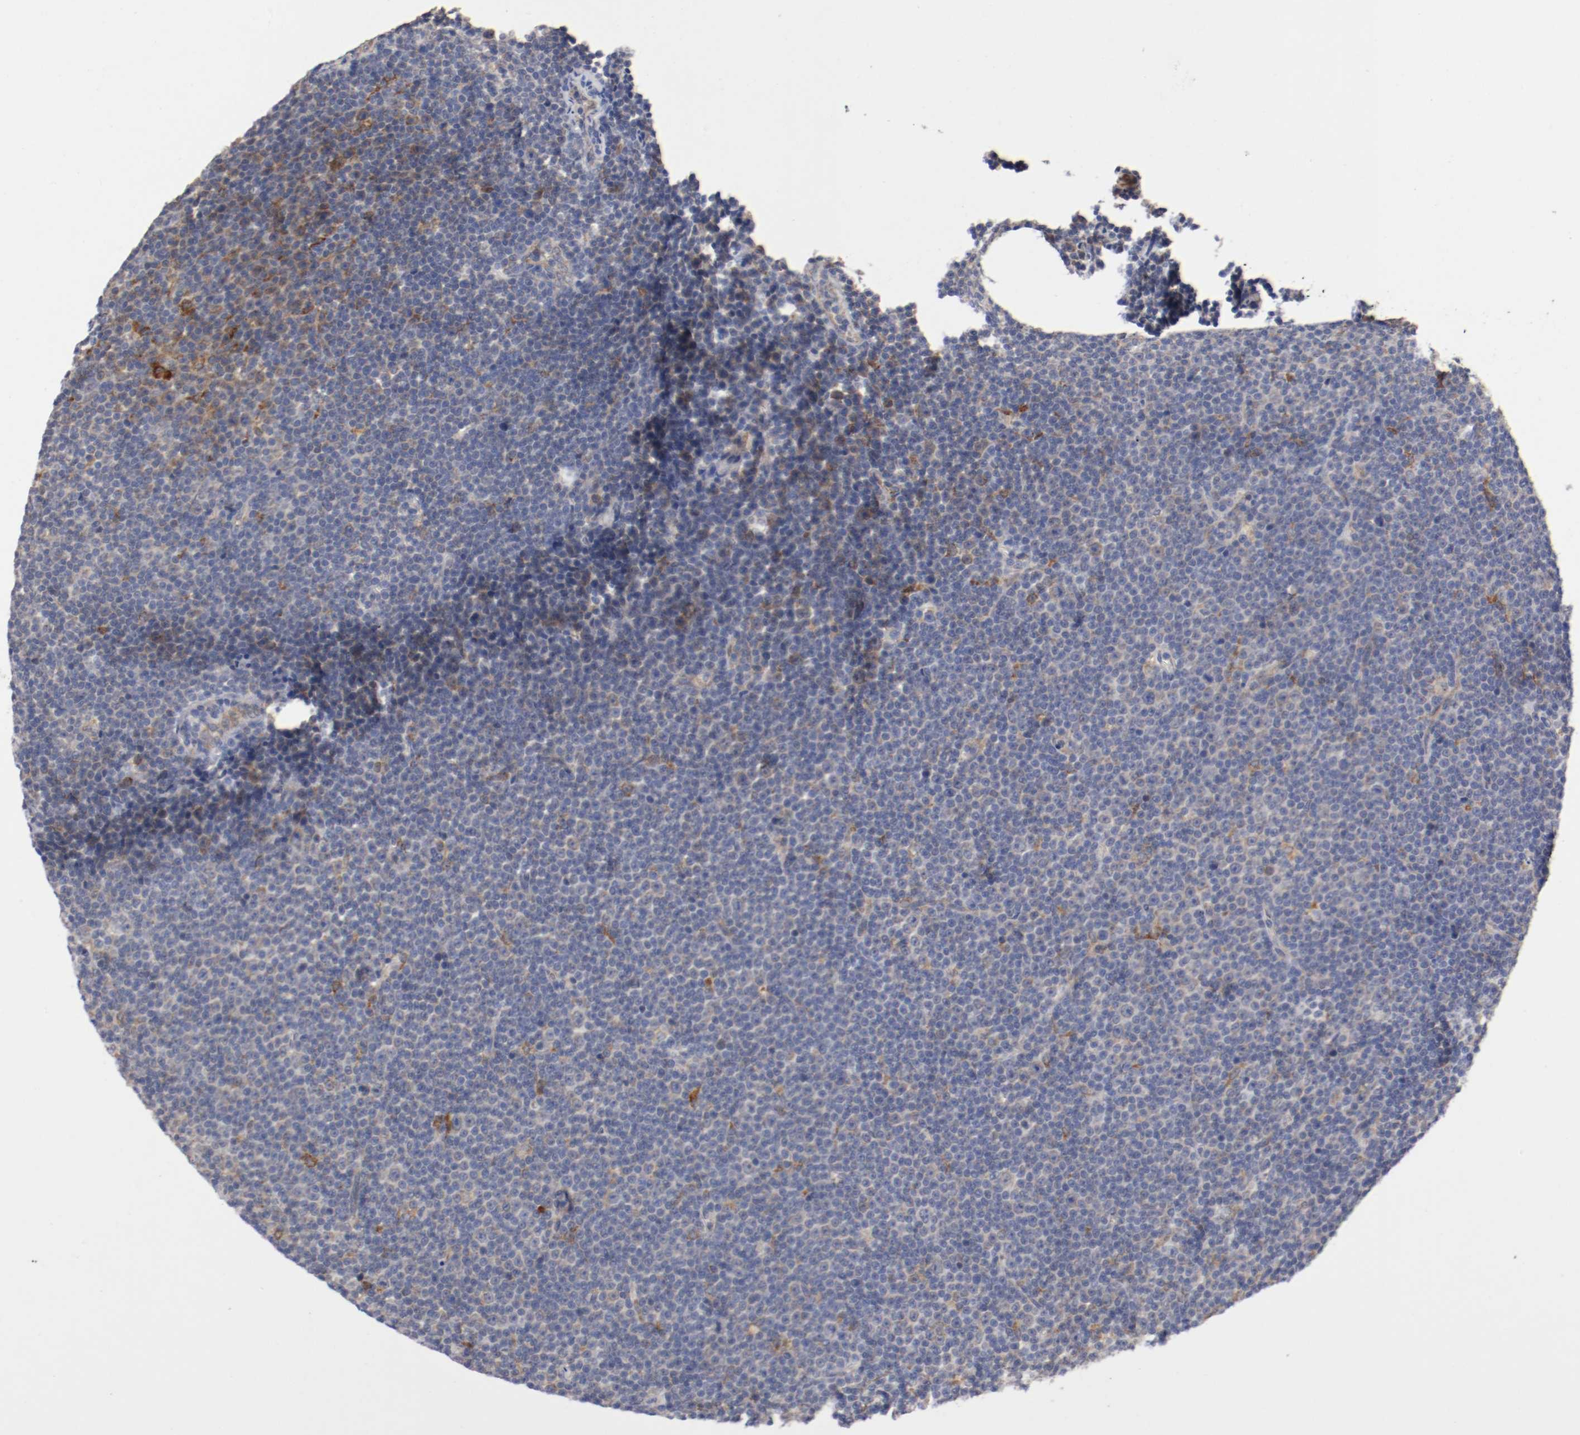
{"staining": {"intensity": "moderate", "quantity": "25%-75%", "location": "cytoplasmic/membranous"}, "tissue": "lymphoma", "cell_type": "Tumor cells", "image_type": "cancer", "snomed": [{"axis": "morphology", "description": "Malignant lymphoma, non-Hodgkin's type, Low grade"}, {"axis": "topography", "description": "Lymph node"}], "caption": "Low-grade malignant lymphoma, non-Hodgkin's type stained with a protein marker displays moderate staining in tumor cells.", "gene": "TRAF2", "patient": {"sex": "female", "age": 67}}